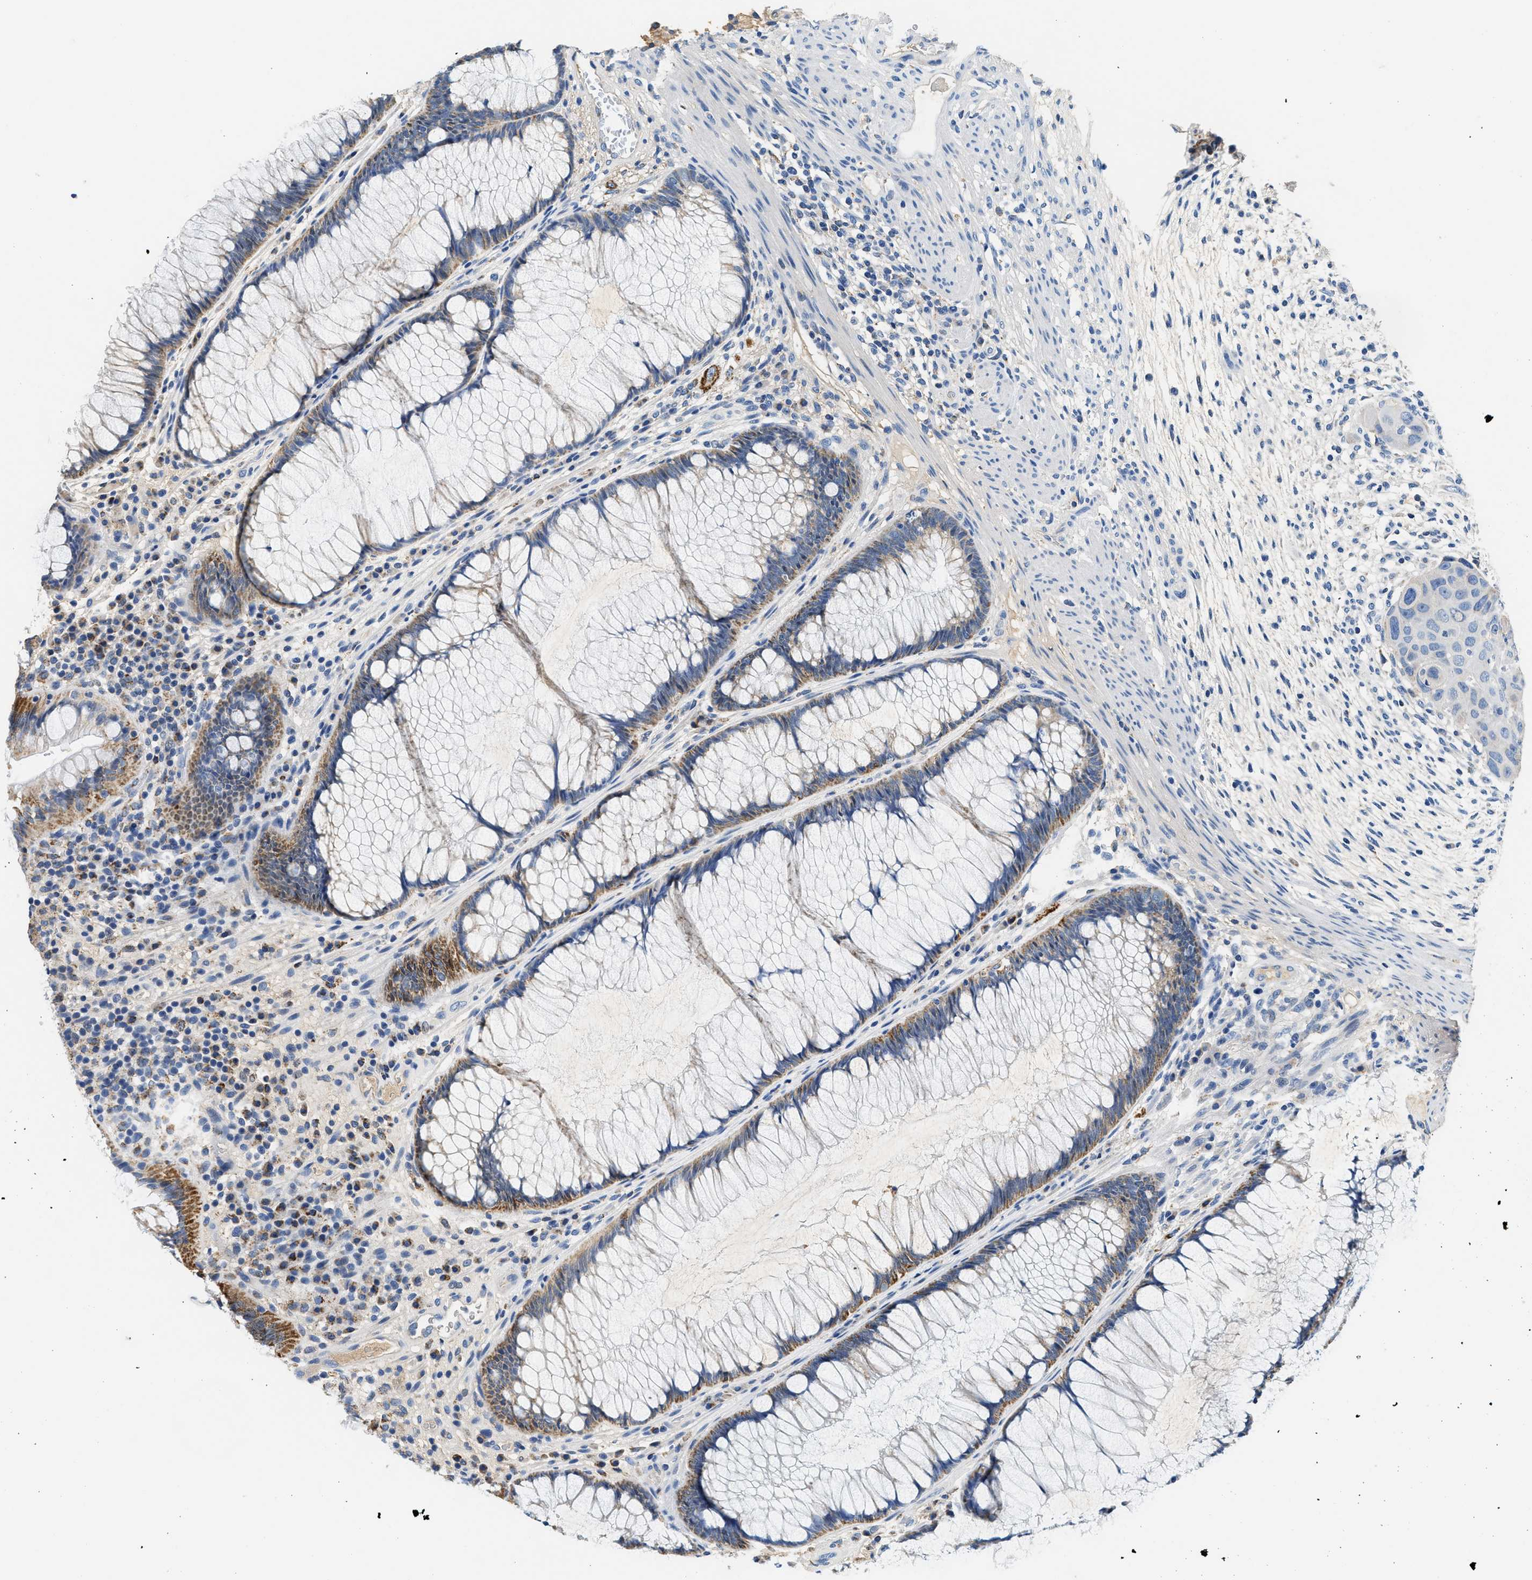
{"staining": {"intensity": "strong", "quantity": ">75%", "location": "cytoplasmic/membranous"}, "tissue": "rectum", "cell_type": "Glandular cells", "image_type": "normal", "snomed": [{"axis": "morphology", "description": "Normal tissue, NOS"}, {"axis": "topography", "description": "Rectum"}], "caption": "This micrograph shows unremarkable rectum stained with IHC to label a protein in brown. The cytoplasmic/membranous of glandular cells show strong positivity for the protein. Nuclei are counter-stained blue.", "gene": "PCK2", "patient": {"sex": "male", "age": 51}}